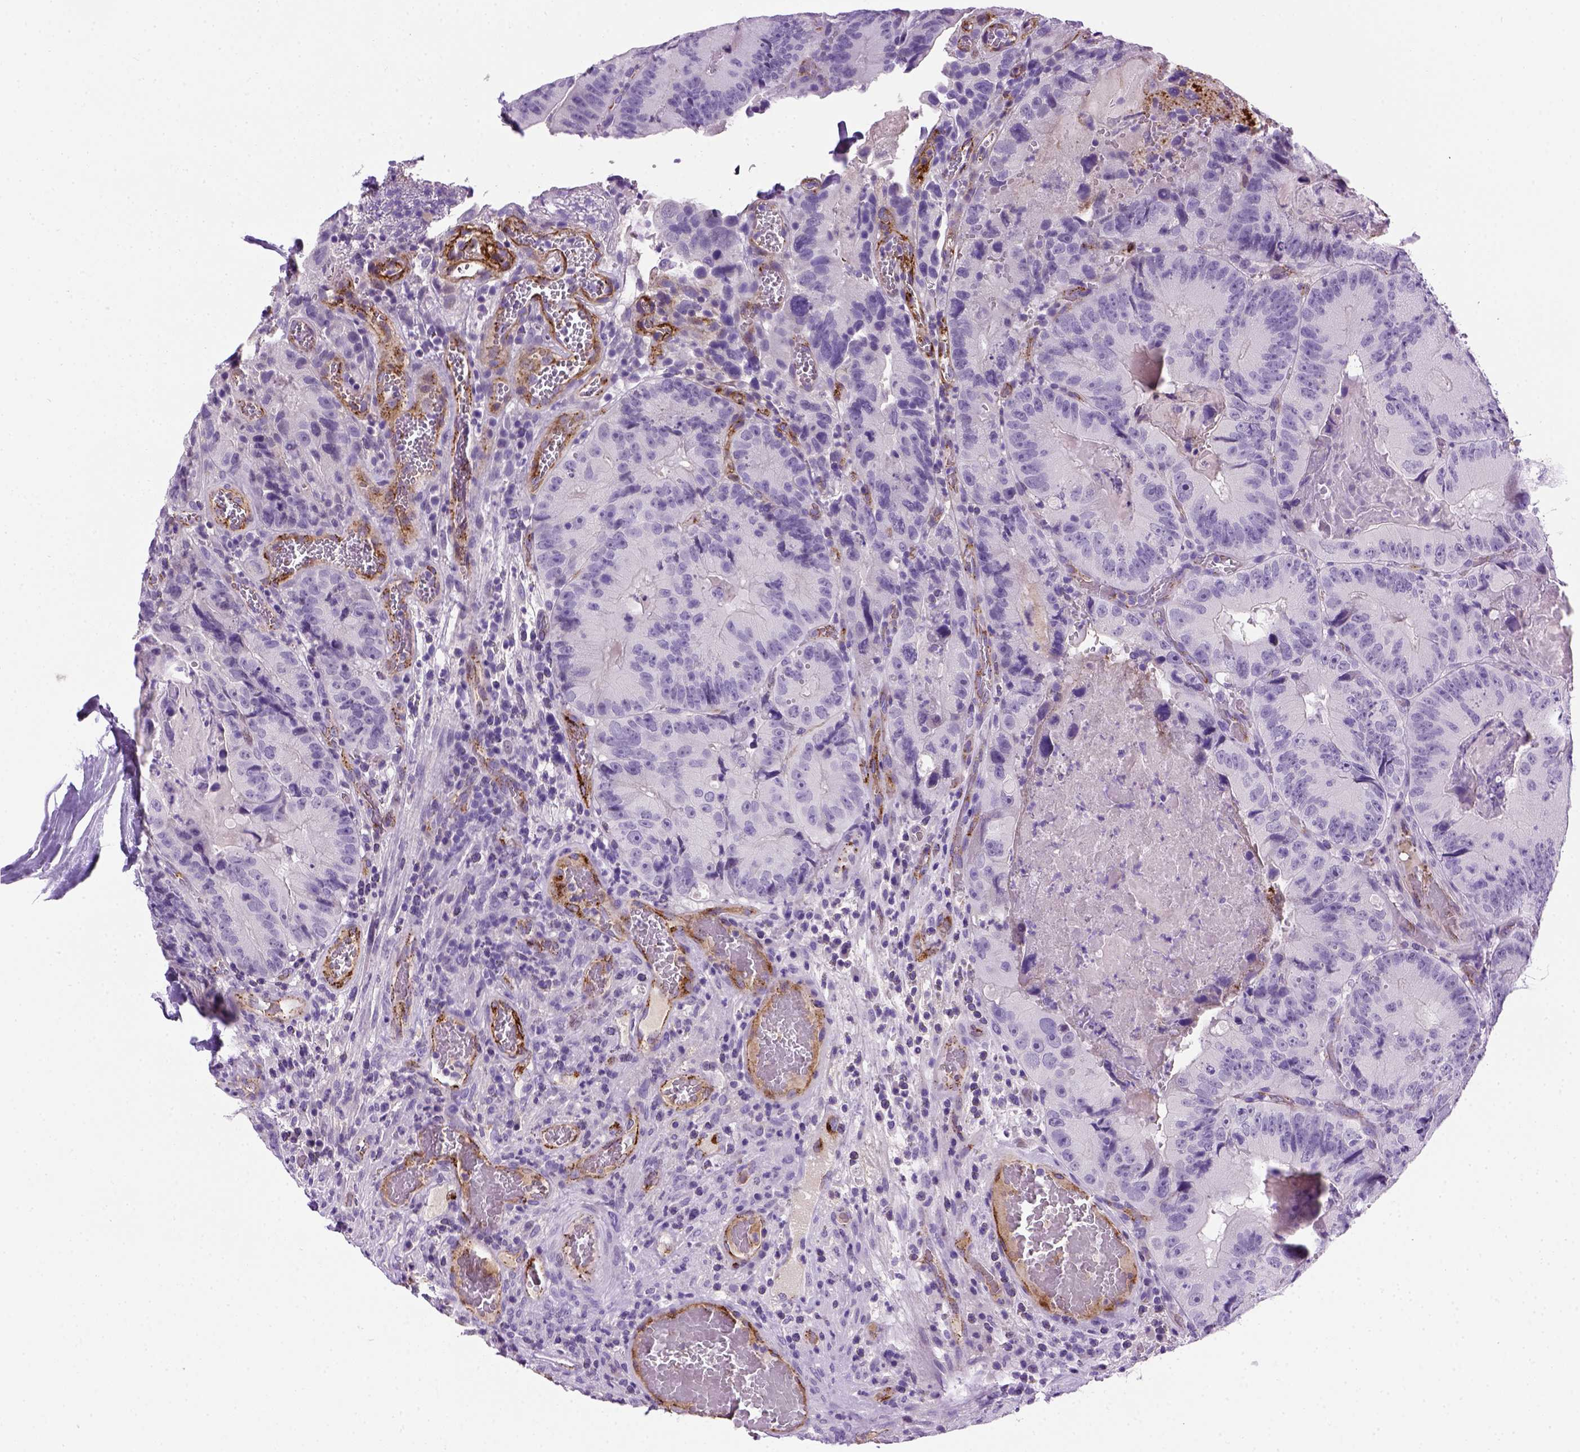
{"staining": {"intensity": "negative", "quantity": "none", "location": "none"}, "tissue": "colorectal cancer", "cell_type": "Tumor cells", "image_type": "cancer", "snomed": [{"axis": "morphology", "description": "Adenocarcinoma, NOS"}, {"axis": "topography", "description": "Colon"}], "caption": "An immunohistochemistry image of colorectal cancer (adenocarcinoma) is shown. There is no staining in tumor cells of colorectal cancer (adenocarcinoma).", "gene": "VWF", "patient": {"sex": "female", "age": 86}}